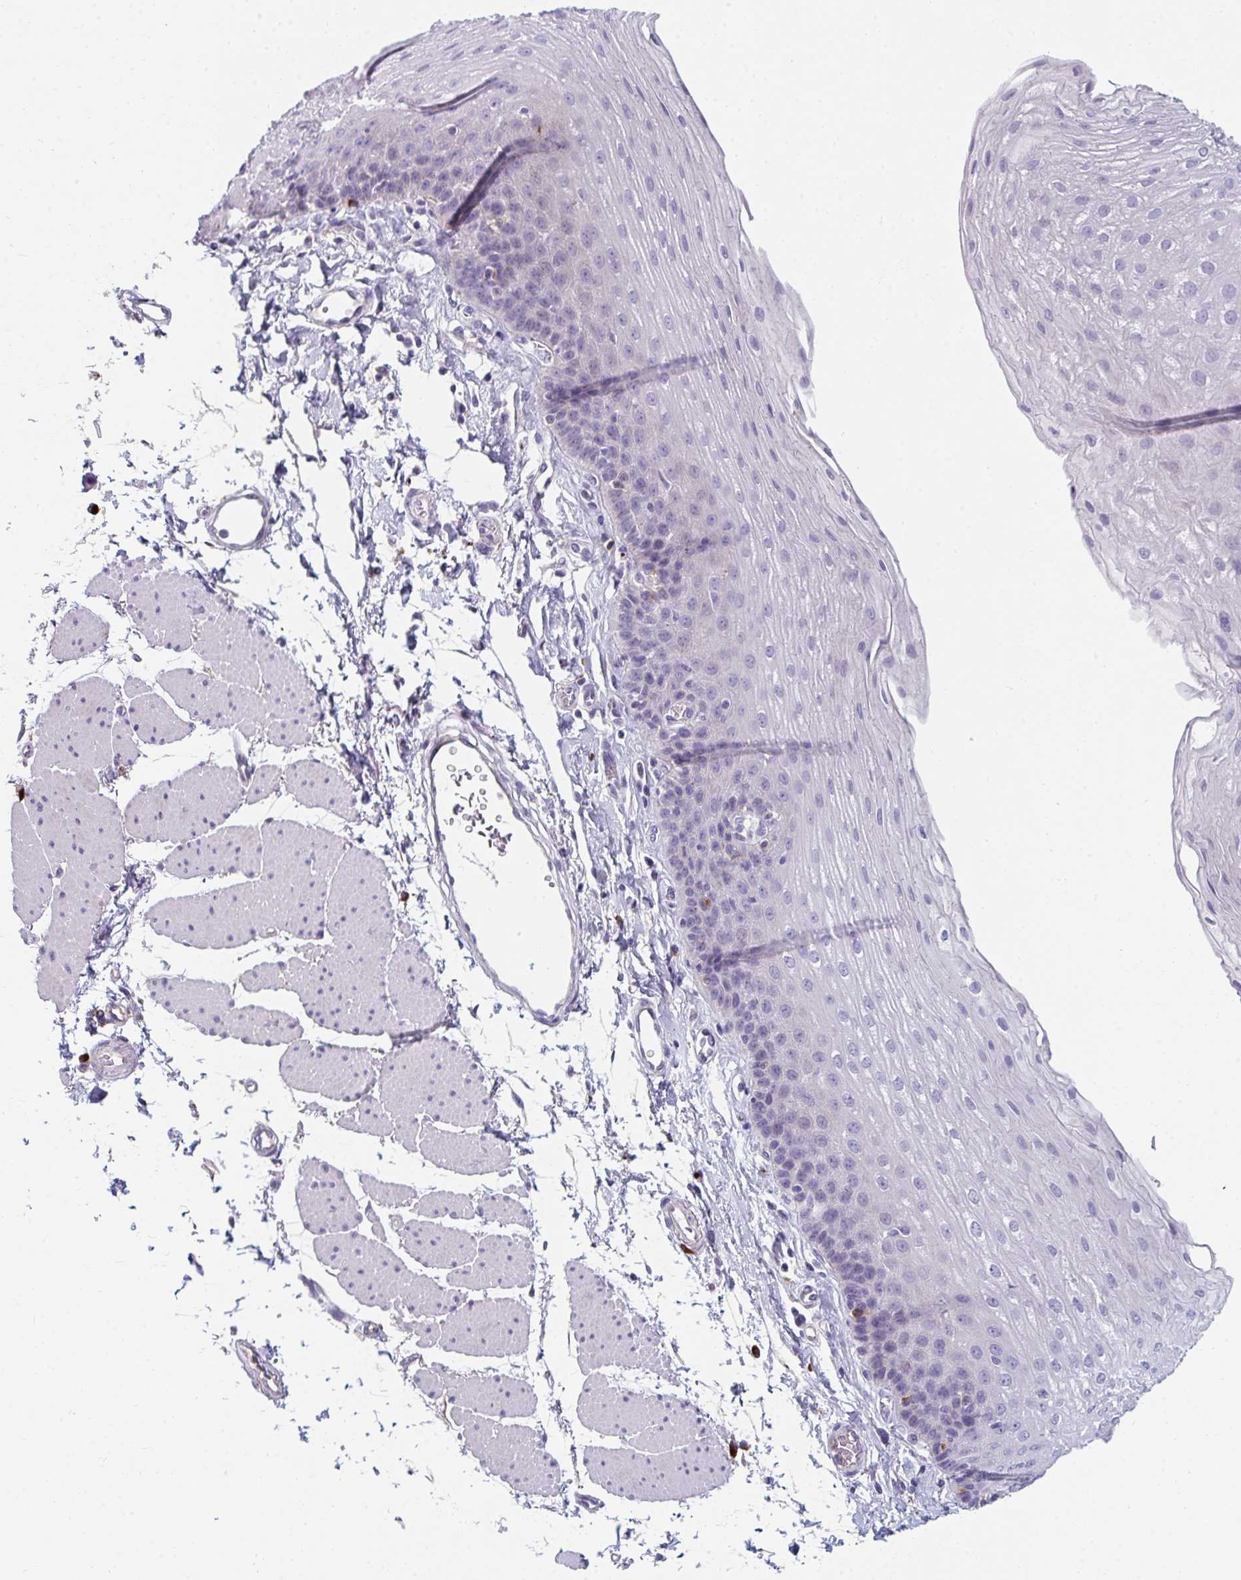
{"staining": {"intensity": "negative", "quantity": "none", "location": "none"}, "tissue": "esophagus", "cell_type": "Squamous epithelial cells", "image_type": "normal", "snomed": [{"axis": "morphology", "description": "Normal tissue, NOS"}, {"axis": "topography", "description": "Esophagus"}], "caption": "Protein analysis of normal esophagus reveals no significant positivity in squamous epithelial cells.", "gene": "EIF1AD", "patient": {"sex": "female", "age": 81}}